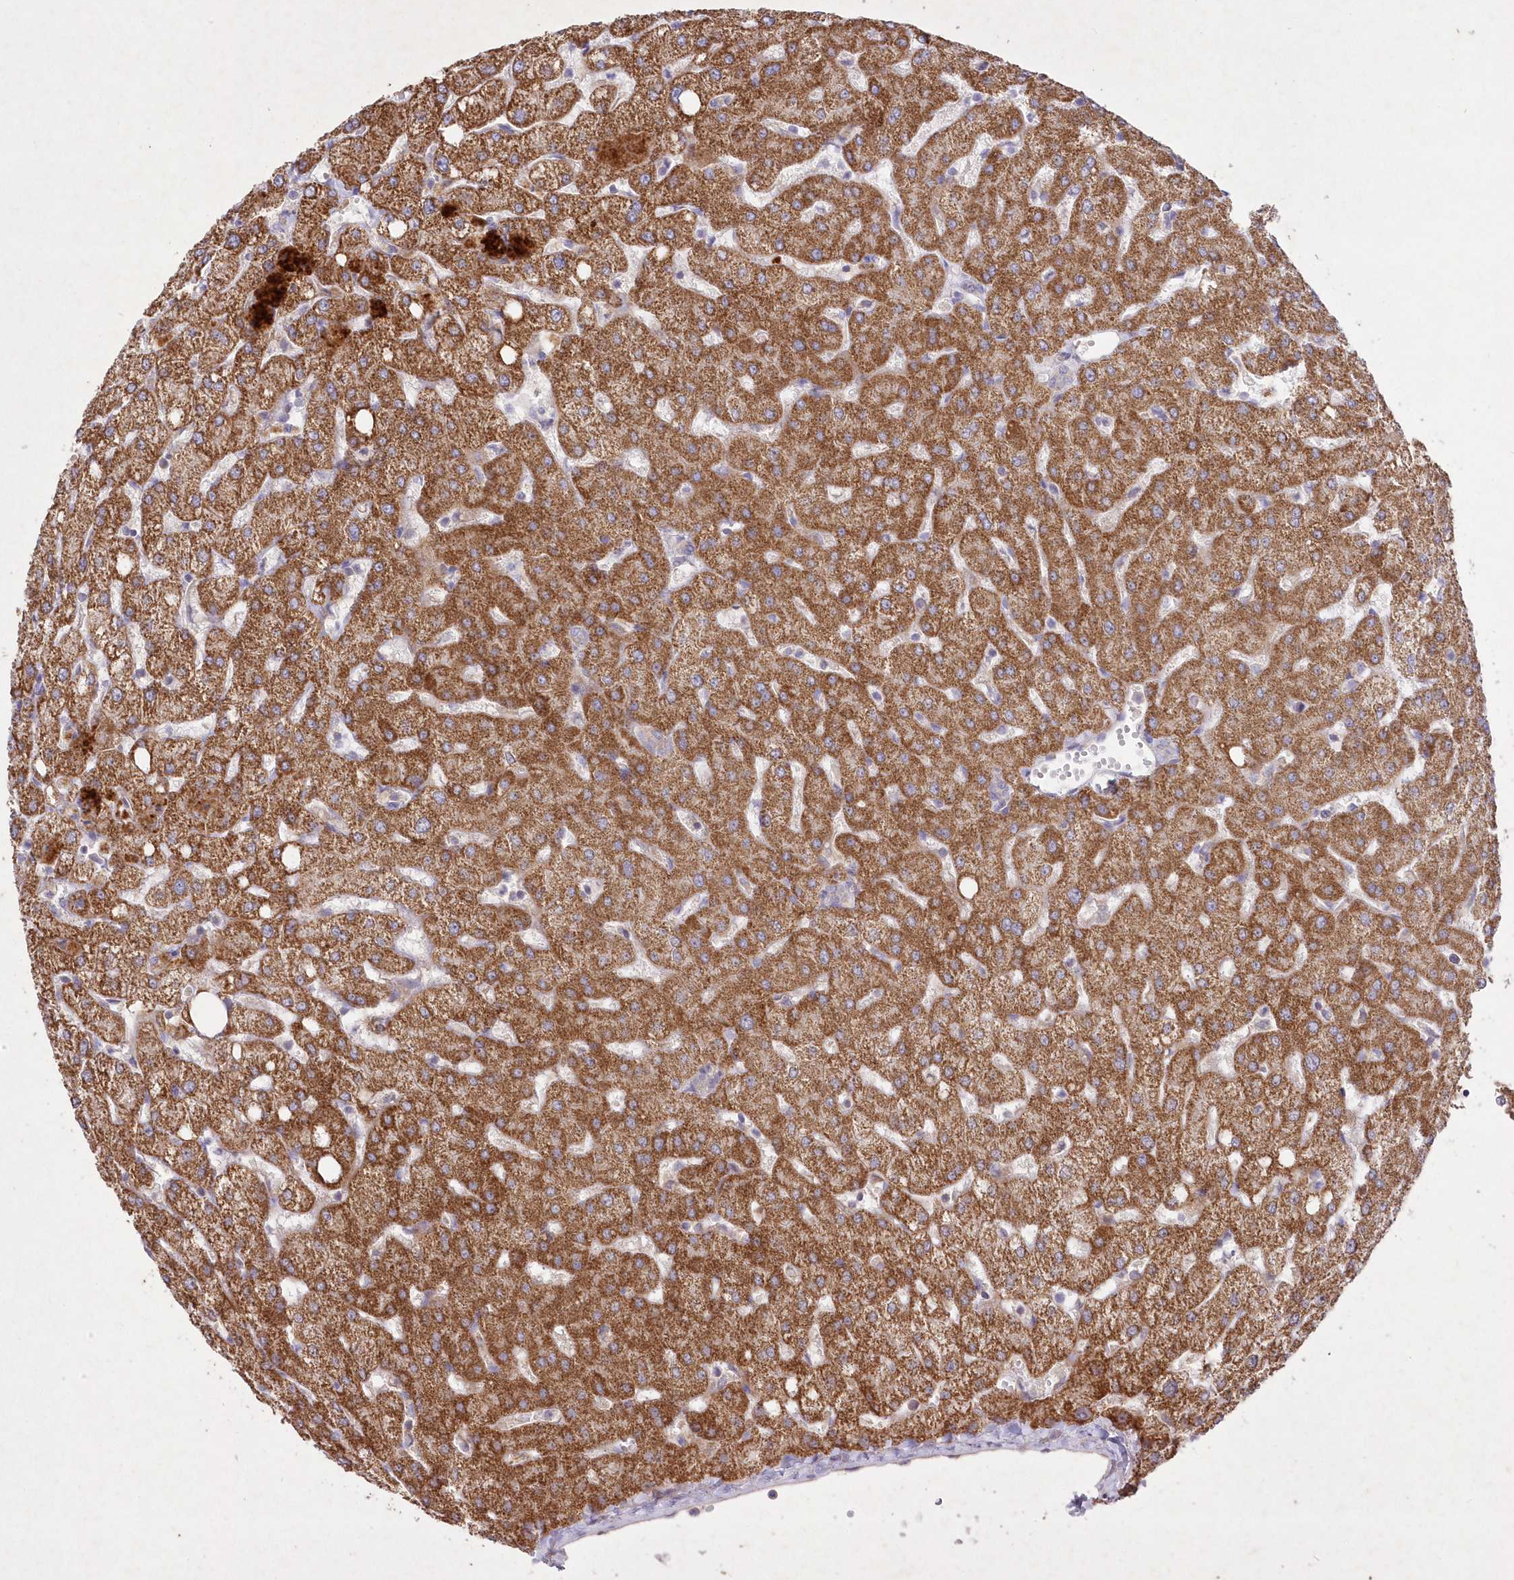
{"staining": {"intensity": "negative", "quantity": "none", "location": "none"}, "tissue": "liver", "cell_type": "Cholangiocytes", "image_type": "normal", "snomed": [{"axis": "morphology", "description": "Normal tissue, NOS"}, {"axis": "topography", "description": "Liver"}], "caption": "The photomicrograph displays no staining of cholangiocytes in normal liver. (Brightfield microscopy of DAB immunohistochemistry (IHC) at high magnification).", "gene": "ITSN2", "patient": {"sex": "female", "age": 54}}